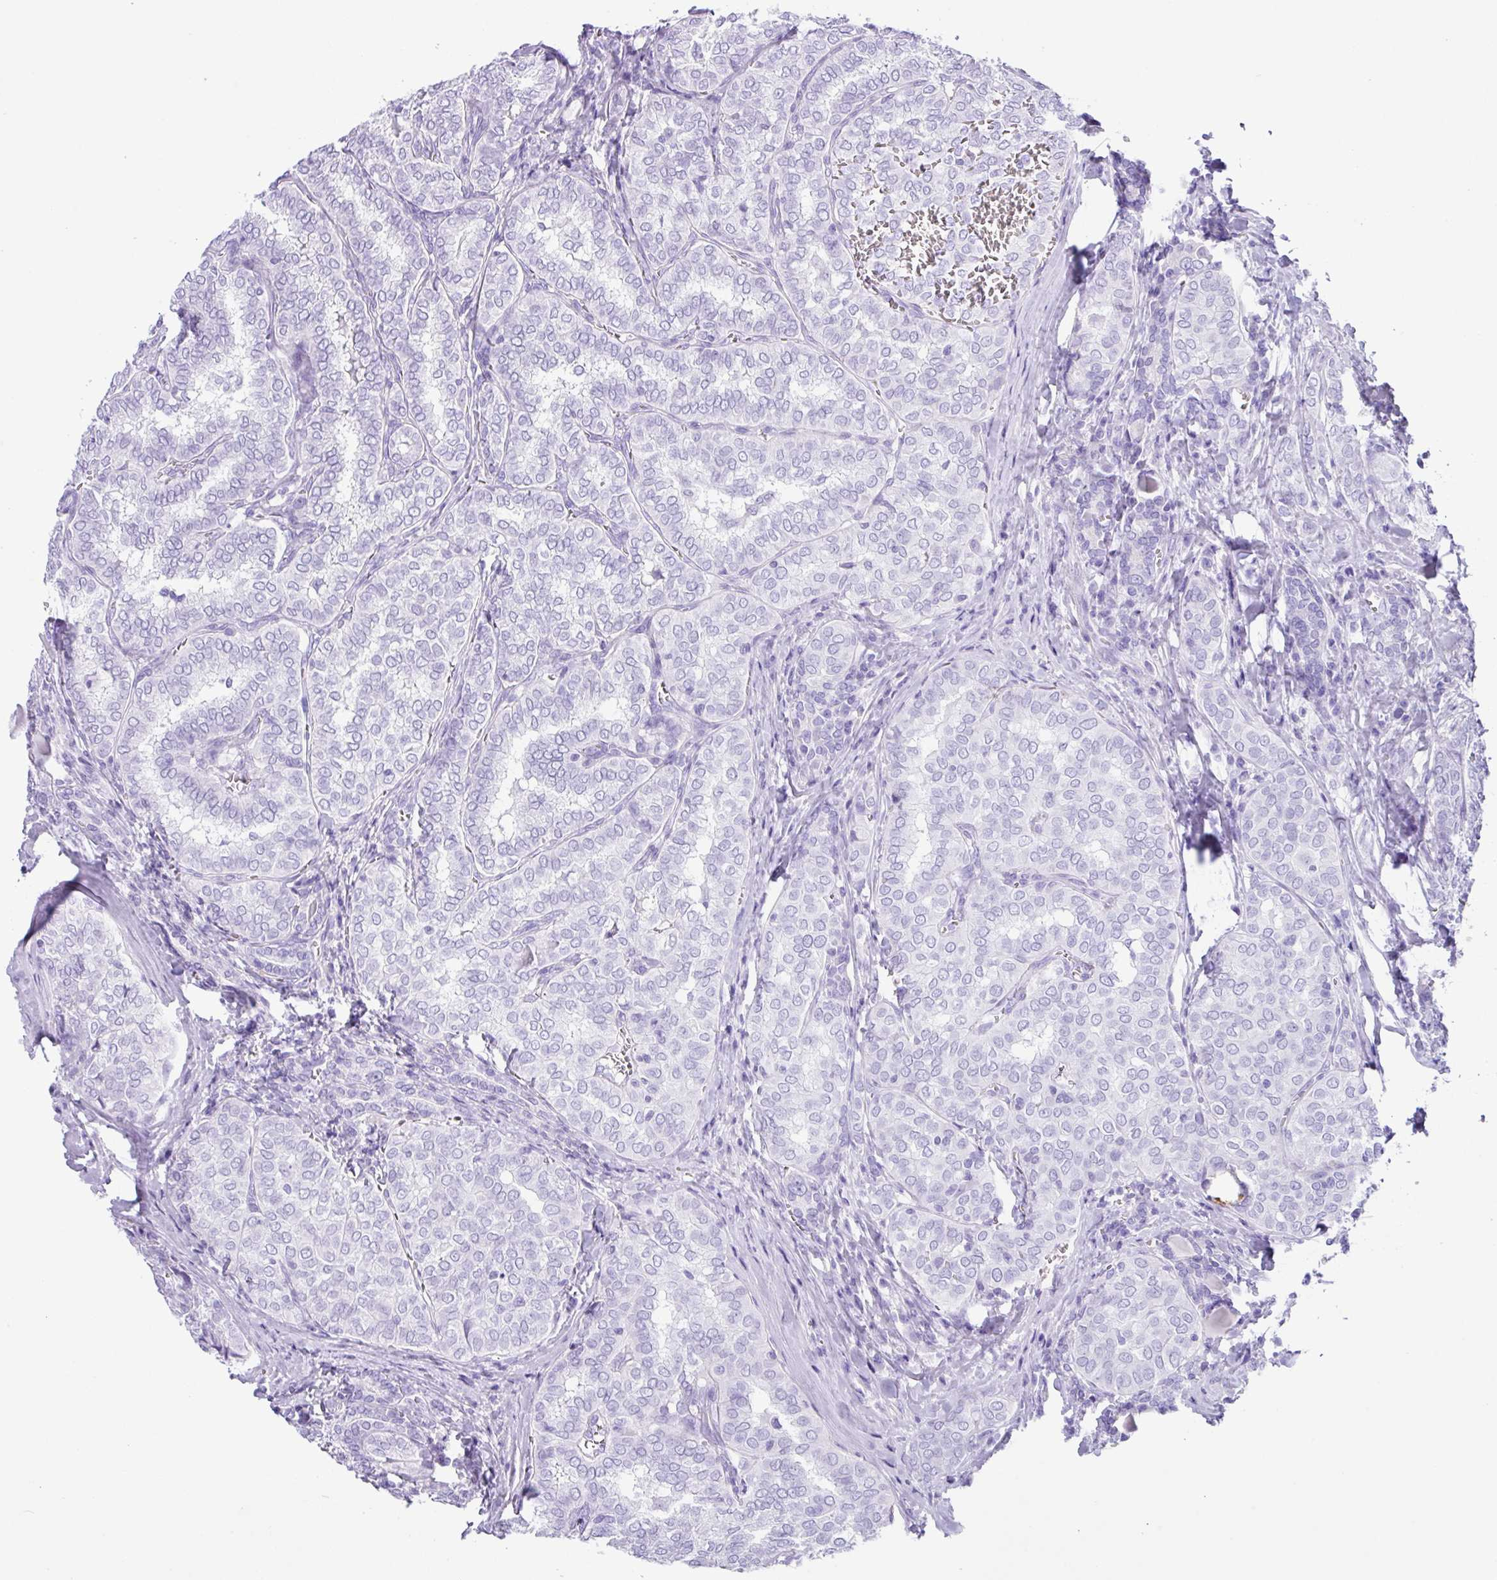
{"staining": {"intensity": "negative", "quantity": "none", "location": "none"}, "tissue": "thyroid cancer", "cell_type": "Tumor cells", "image_type": "cancer", "snomed": [{"axis": "morphology", "description": "Papillary adenocarcinoma, NOS"}, {"axis": "topography", "description": "Thyroid gland"}], "caption": "This histopathology image is of papillary adenocarcinoma (thyroid) stained with immunohistochemistry to label a protein in brown with the nuclei are counter-stained blue. There is no positivity in tumor cells.", "gene": "ZG16", "patient": {"sex": "female", "age": 30}}